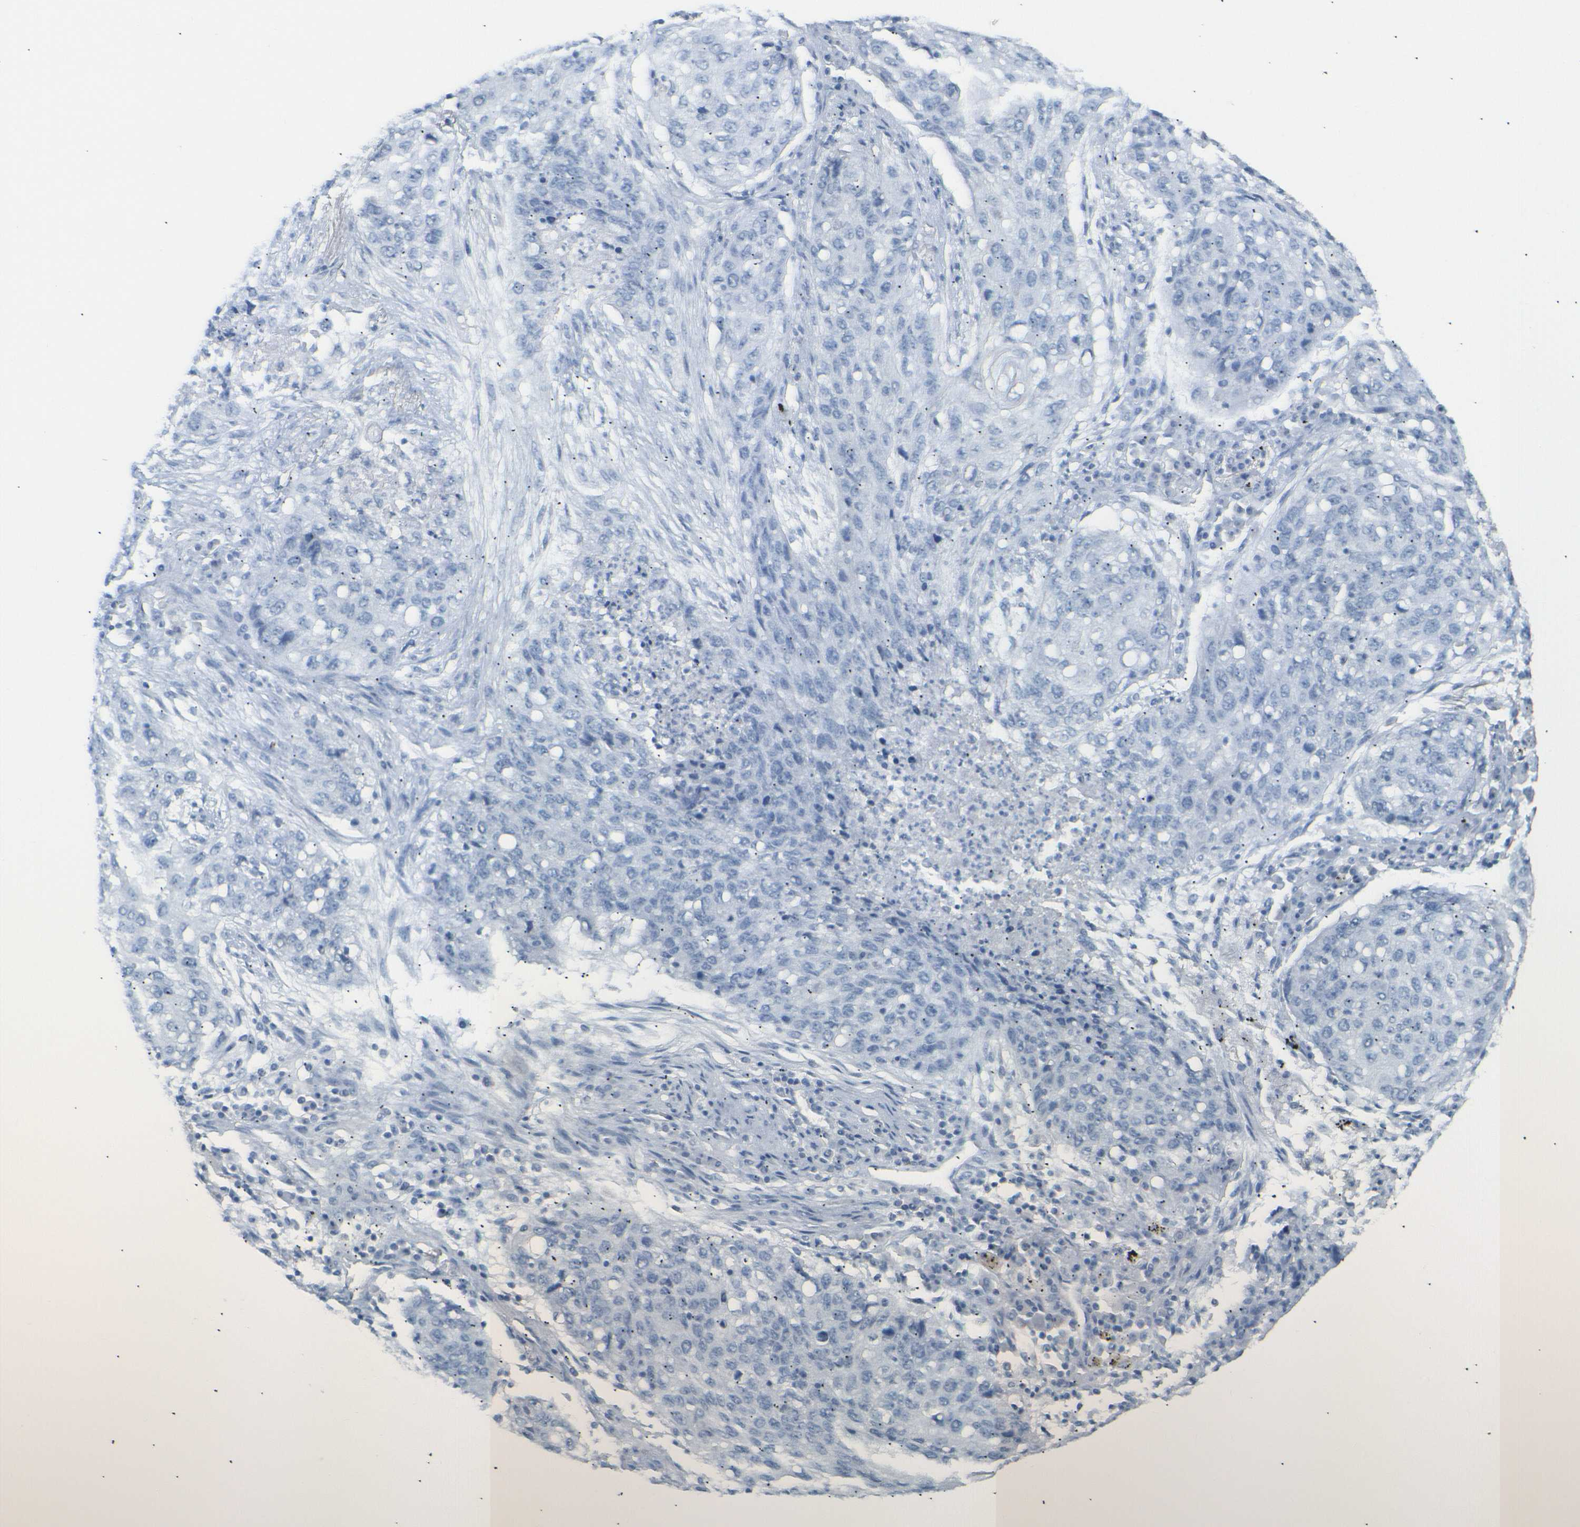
{"staining": {"intensity": "negative", "quantity": "none", "location": "none"}, "tissue": "lung cancer", "cell_type": "Tumor cells", "image_type": "cancer", "snomed": [{"axis": "morphology", "description": "Squamous cell carcinoma, NOS"}, {"axis": "topography", "description": "Lung"}], "caption": "This is an immunohistochemistry histopathology image of lung cancer (squamous cell carcinoma). There is no staining in tumor cells.", "gene": "OPN1SW", "patient": {"sex": "female", "age": 63}}